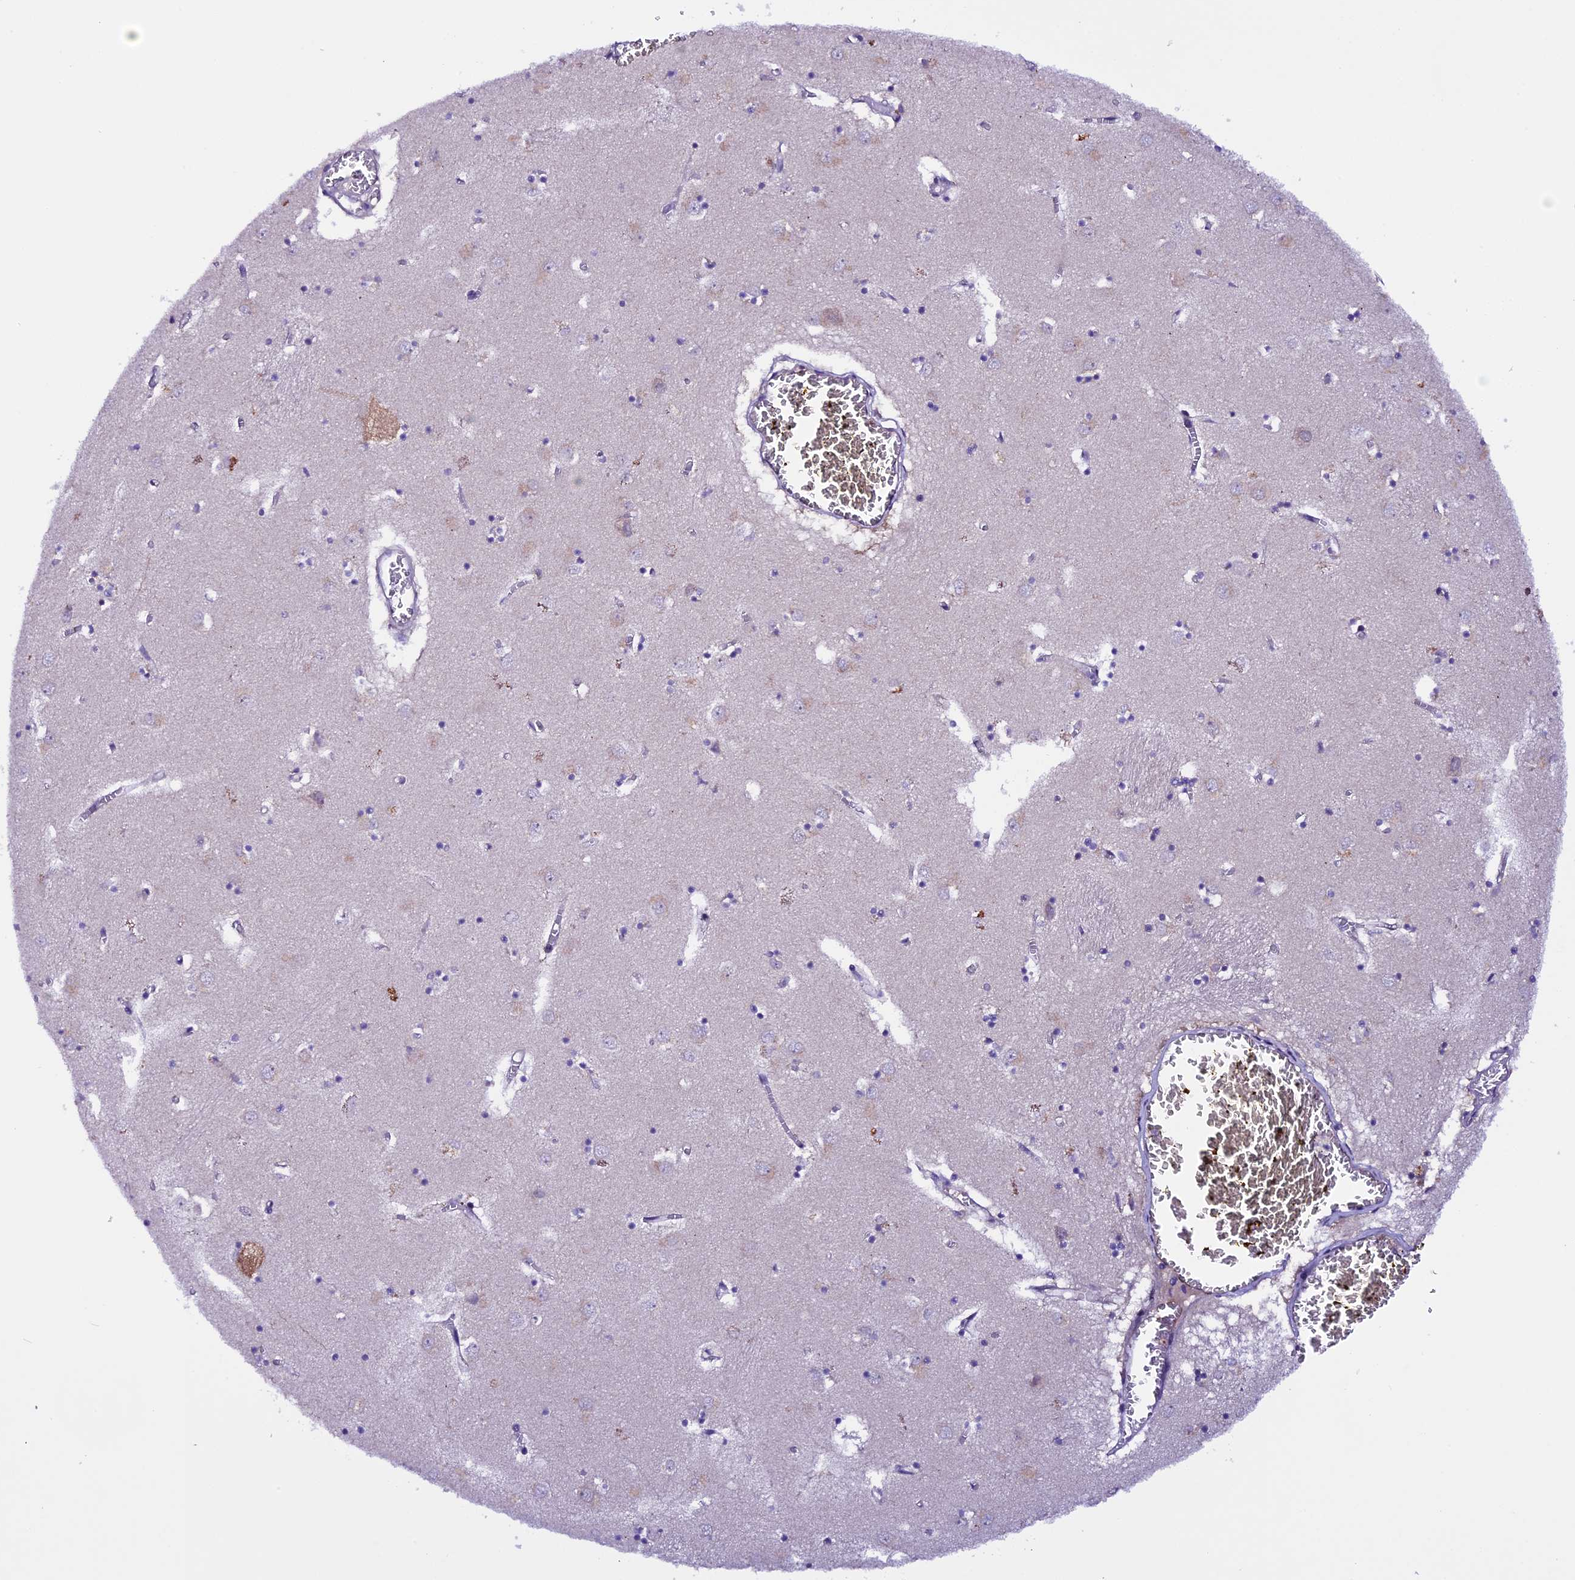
{"staining": {"intensity": "negative", "quantity": "none", "location": "none"}, "tissue": "caudate", "cell_type": "Glial cells", "image_type": "normal", "snomed": [{"axis": "morphology", "description": "Normal tissue, NOS"}, {"axis": "topography", "description": "Lateral ventricle wall"}], "caption": "The immunohistochemistry (IHC) photomicrograph has no significant expression in glial cells of caudate.", "gene": "XKR7", "patient": {"sex": "male", "age": 70}}